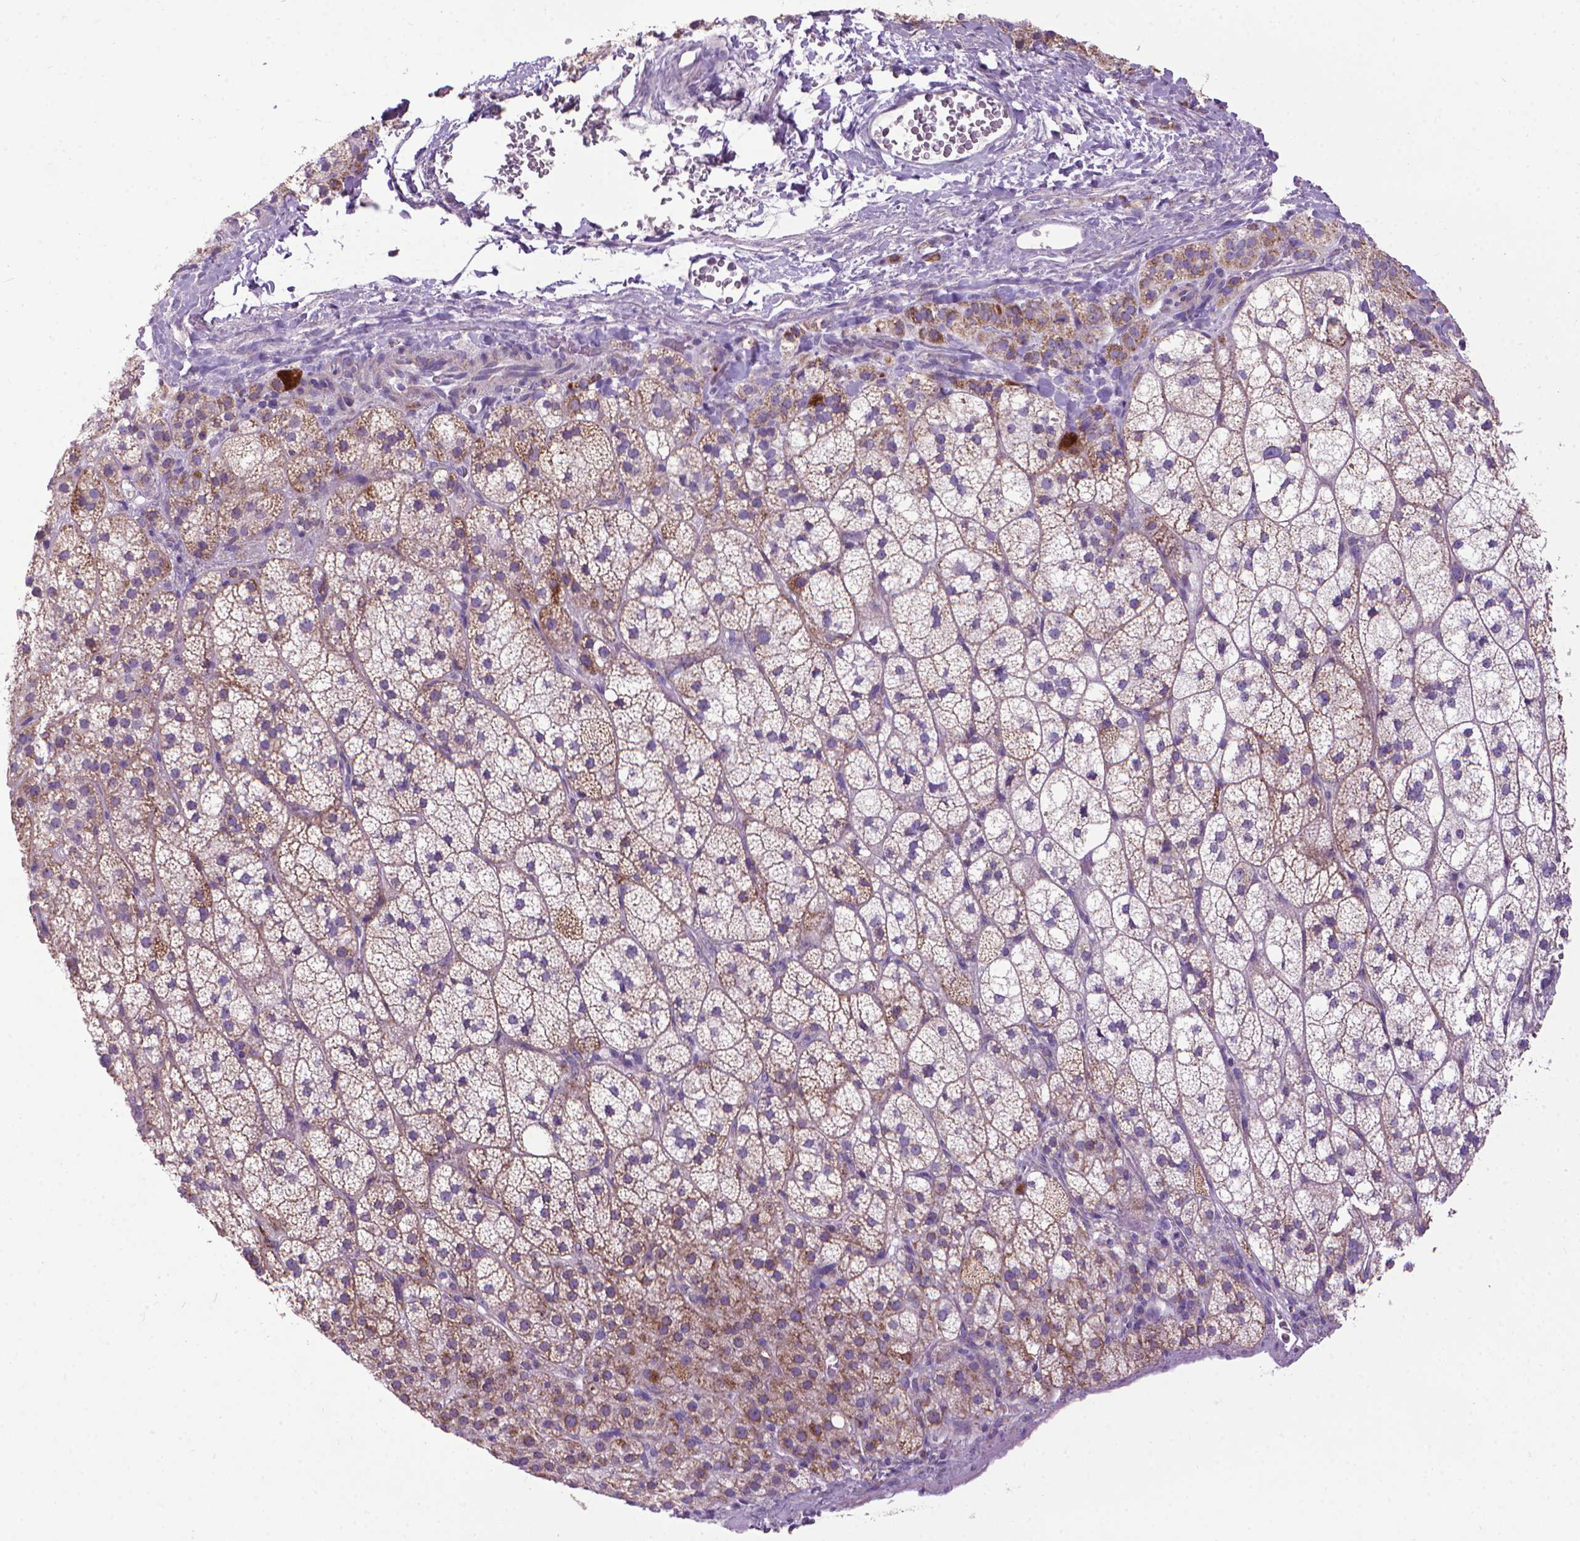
{"staining": {"intensity": "moderate", "quantity": "25%-75%", "location": "cytoplasmic/membranous"}, "tissue": "adrenal gland", "cell_type": "Glandular cells", "image_type": "normal", "snomed": [{"axis": "morphology", "description": "Normal tissue, NOS"}, {"axis": "topography", "description": "Adrenal gland"}], "caption": "Glandular cells show medium levels of moderate cytoplasmic/membranous positivity in approximately 25%-75% of cells in unremarkable human adrenal gland.", "gene": "VDAC1", "patient": {"sex": "female", "age": 60}}